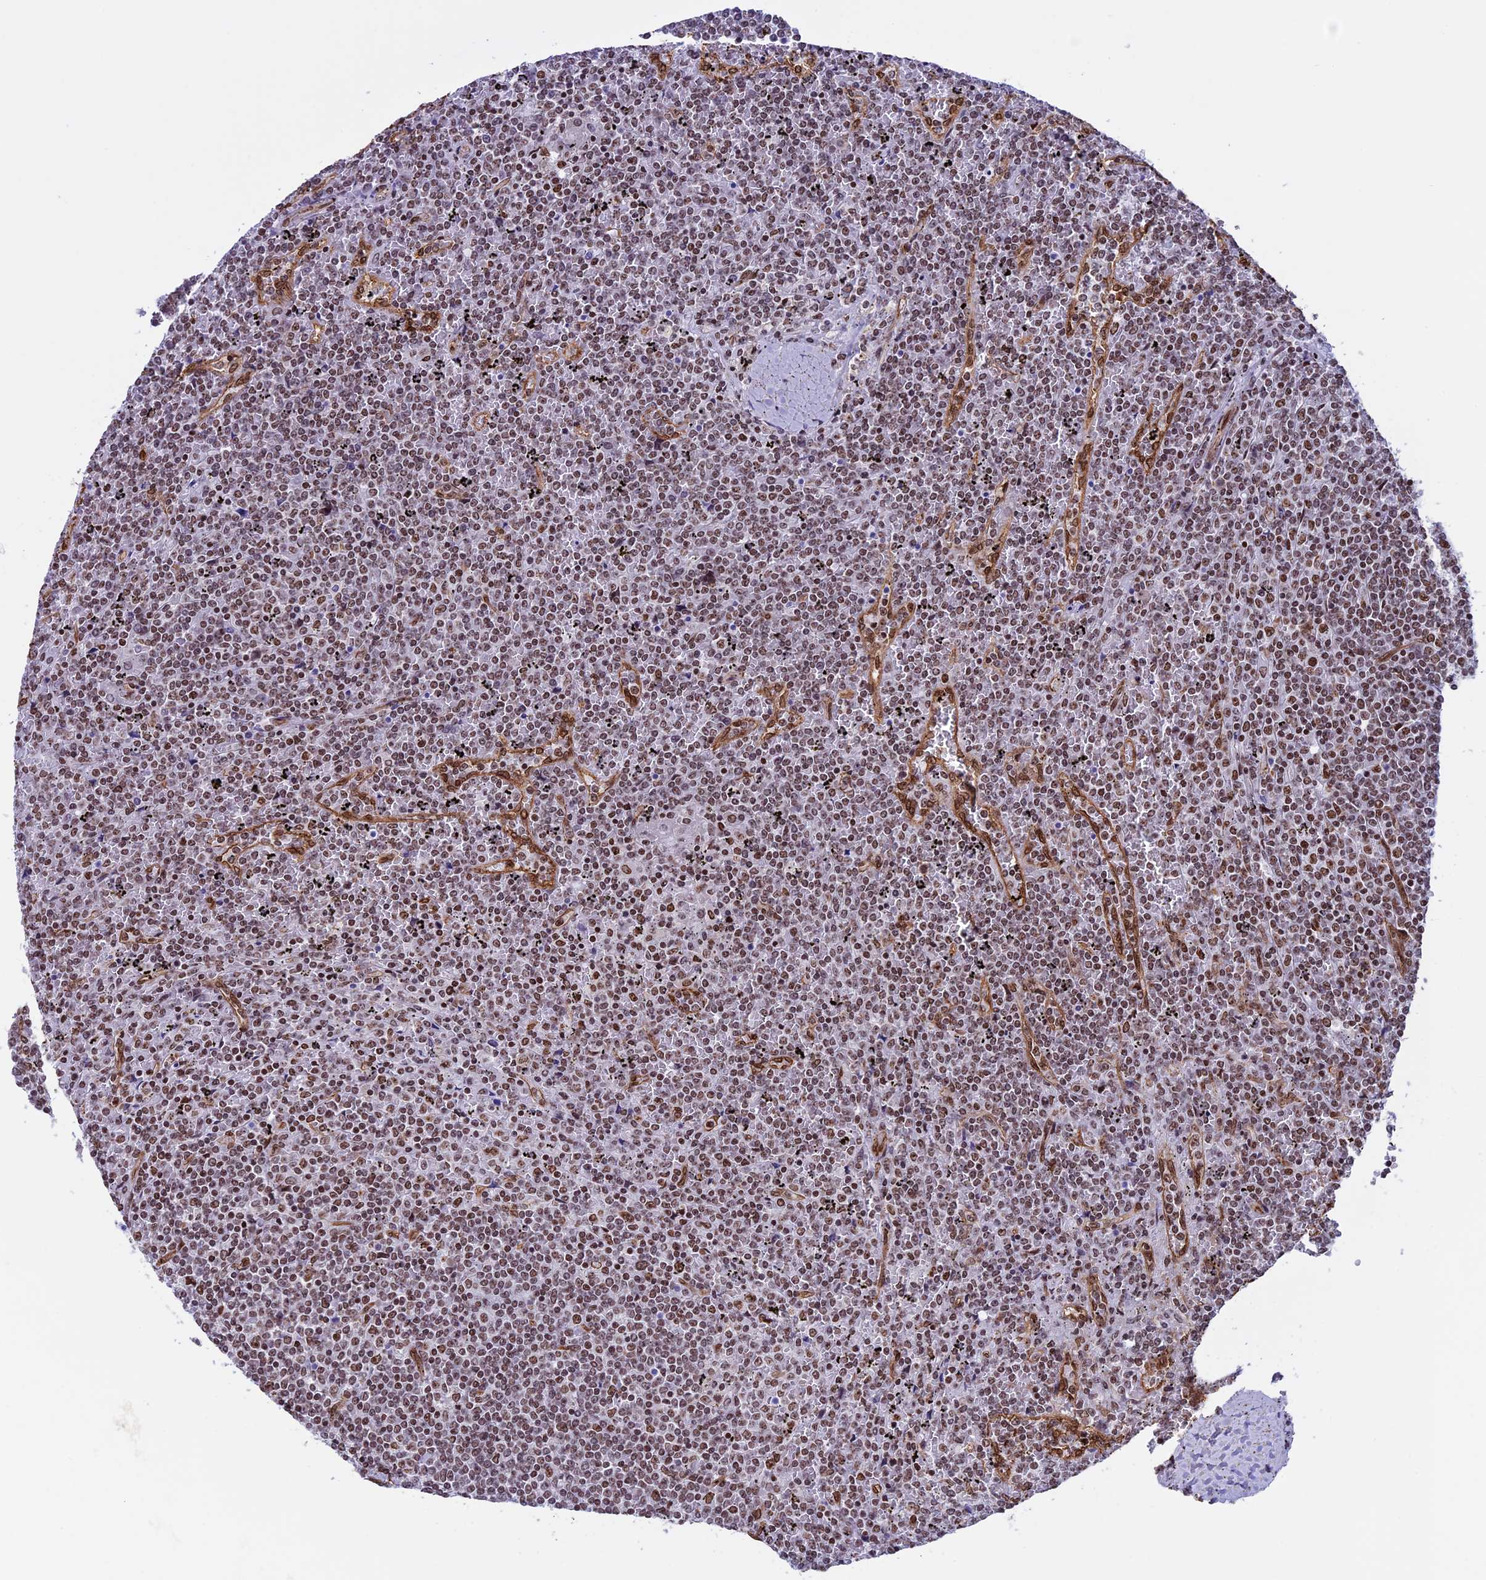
{"staining": {"intensity": "moderate", "quantity": ">75%", "location": "nuclear"}, "tissue": "lymphoma", "cell_type": "Tumor cells", "image_type": "cancer", "snomed": [{"axis": "morphology", "description": "Malignant lymphoma, non-Hodgkin's type, Low grade"}, {"axis": "topography", "description": "Spleen"}], "caption": "Malignant lymphoma, non-Hodgkin's type (low-grade) stained with a protein marker exhibits moderate staining in tumor cells.", "gene": "MPHOSPH8", "patient": {"sex": "female", "age": 19}}